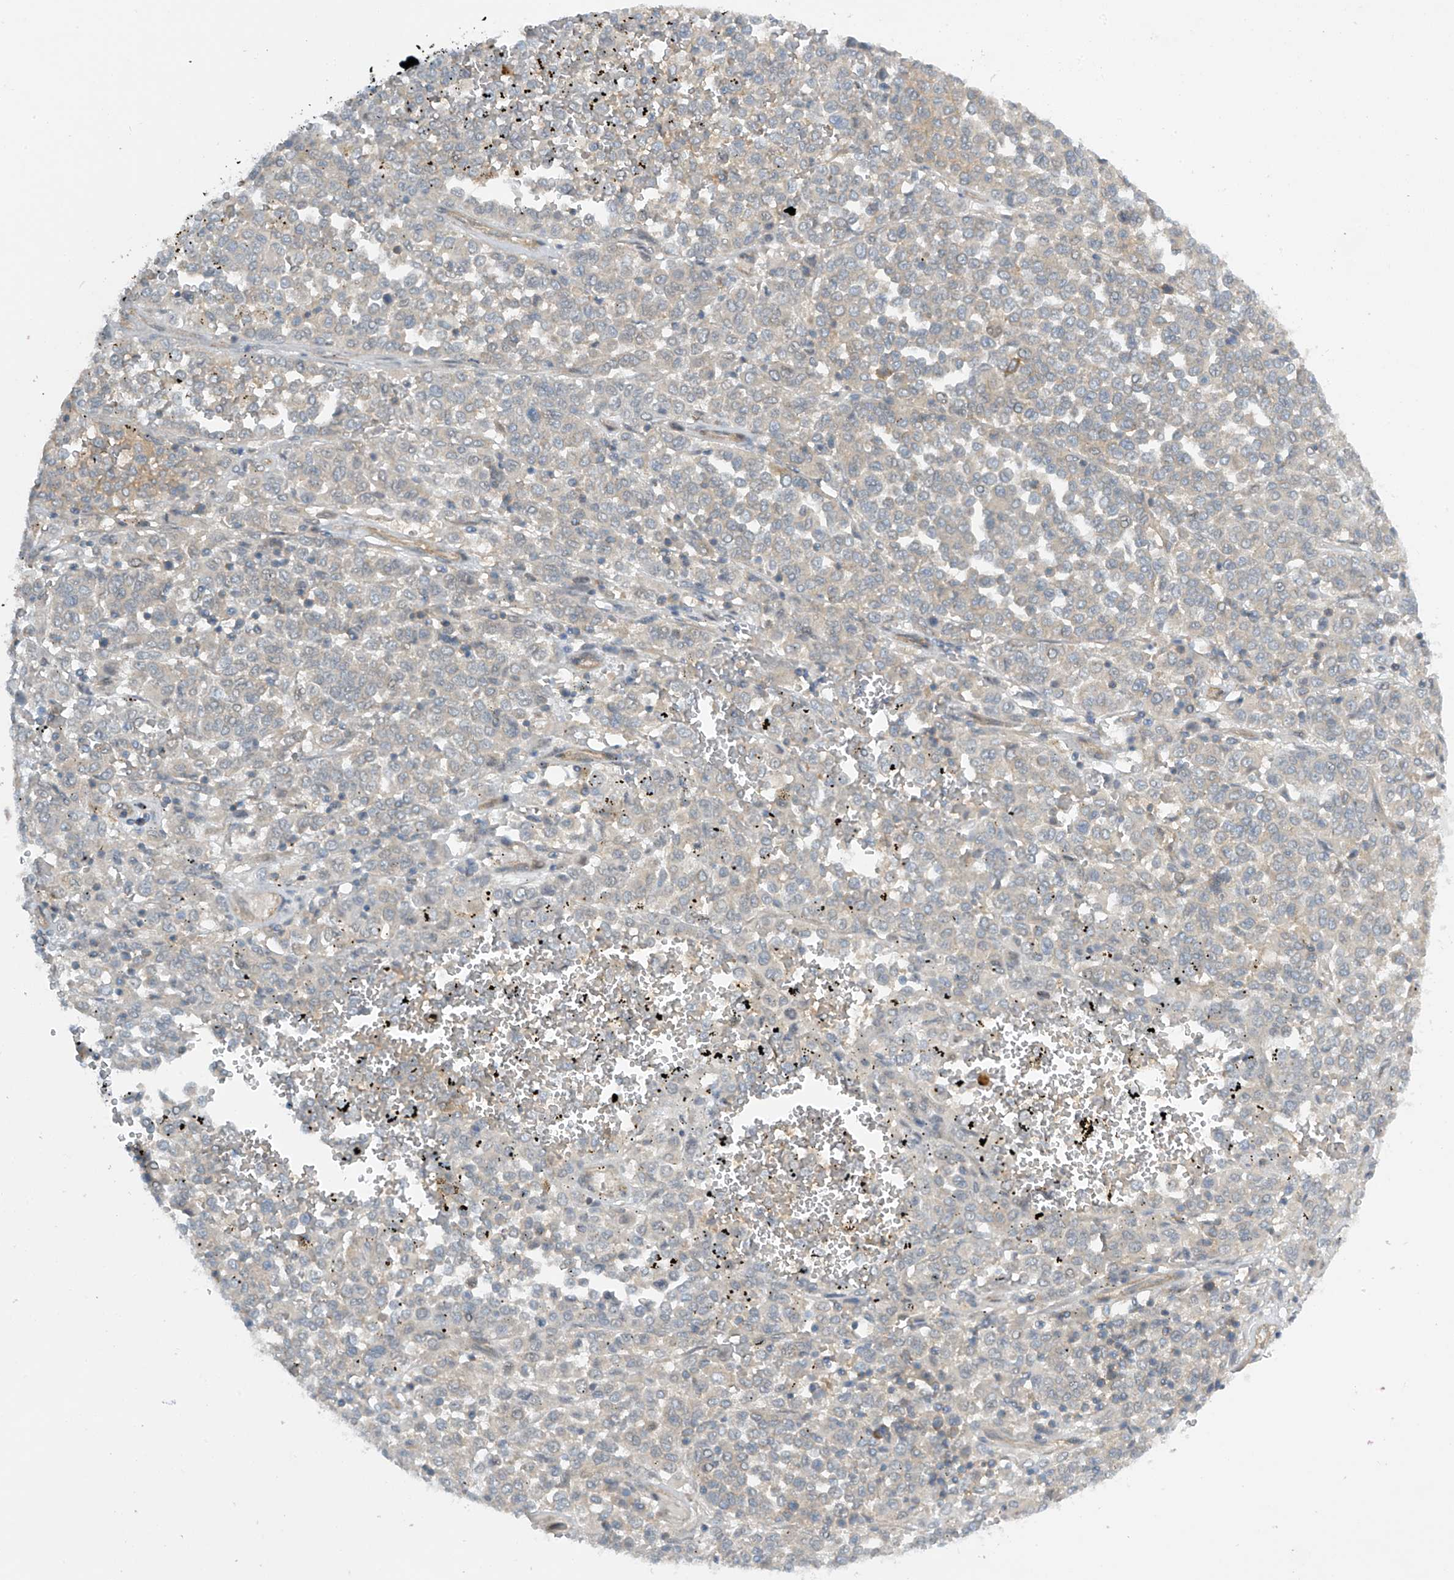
{"staining": {"intensity": "negative", "quantity": "none", "location": "none"}, "tissue": "melanoma", "cell_type": "Tumor cells", "image_type": "cancer", "snomed": [{"axis": "morphology", "description": "Malignant melanoma, Metastatic site"}, {"axis": "topography", "description": "Pancreas"}], "caption": "Malignant melanoma (metastatic site) was stained to show a protein in brown. There is no significant positivity in tumor cells.", "gene": "FSD1L", "patient": {"sex": "female", "age": 30}}